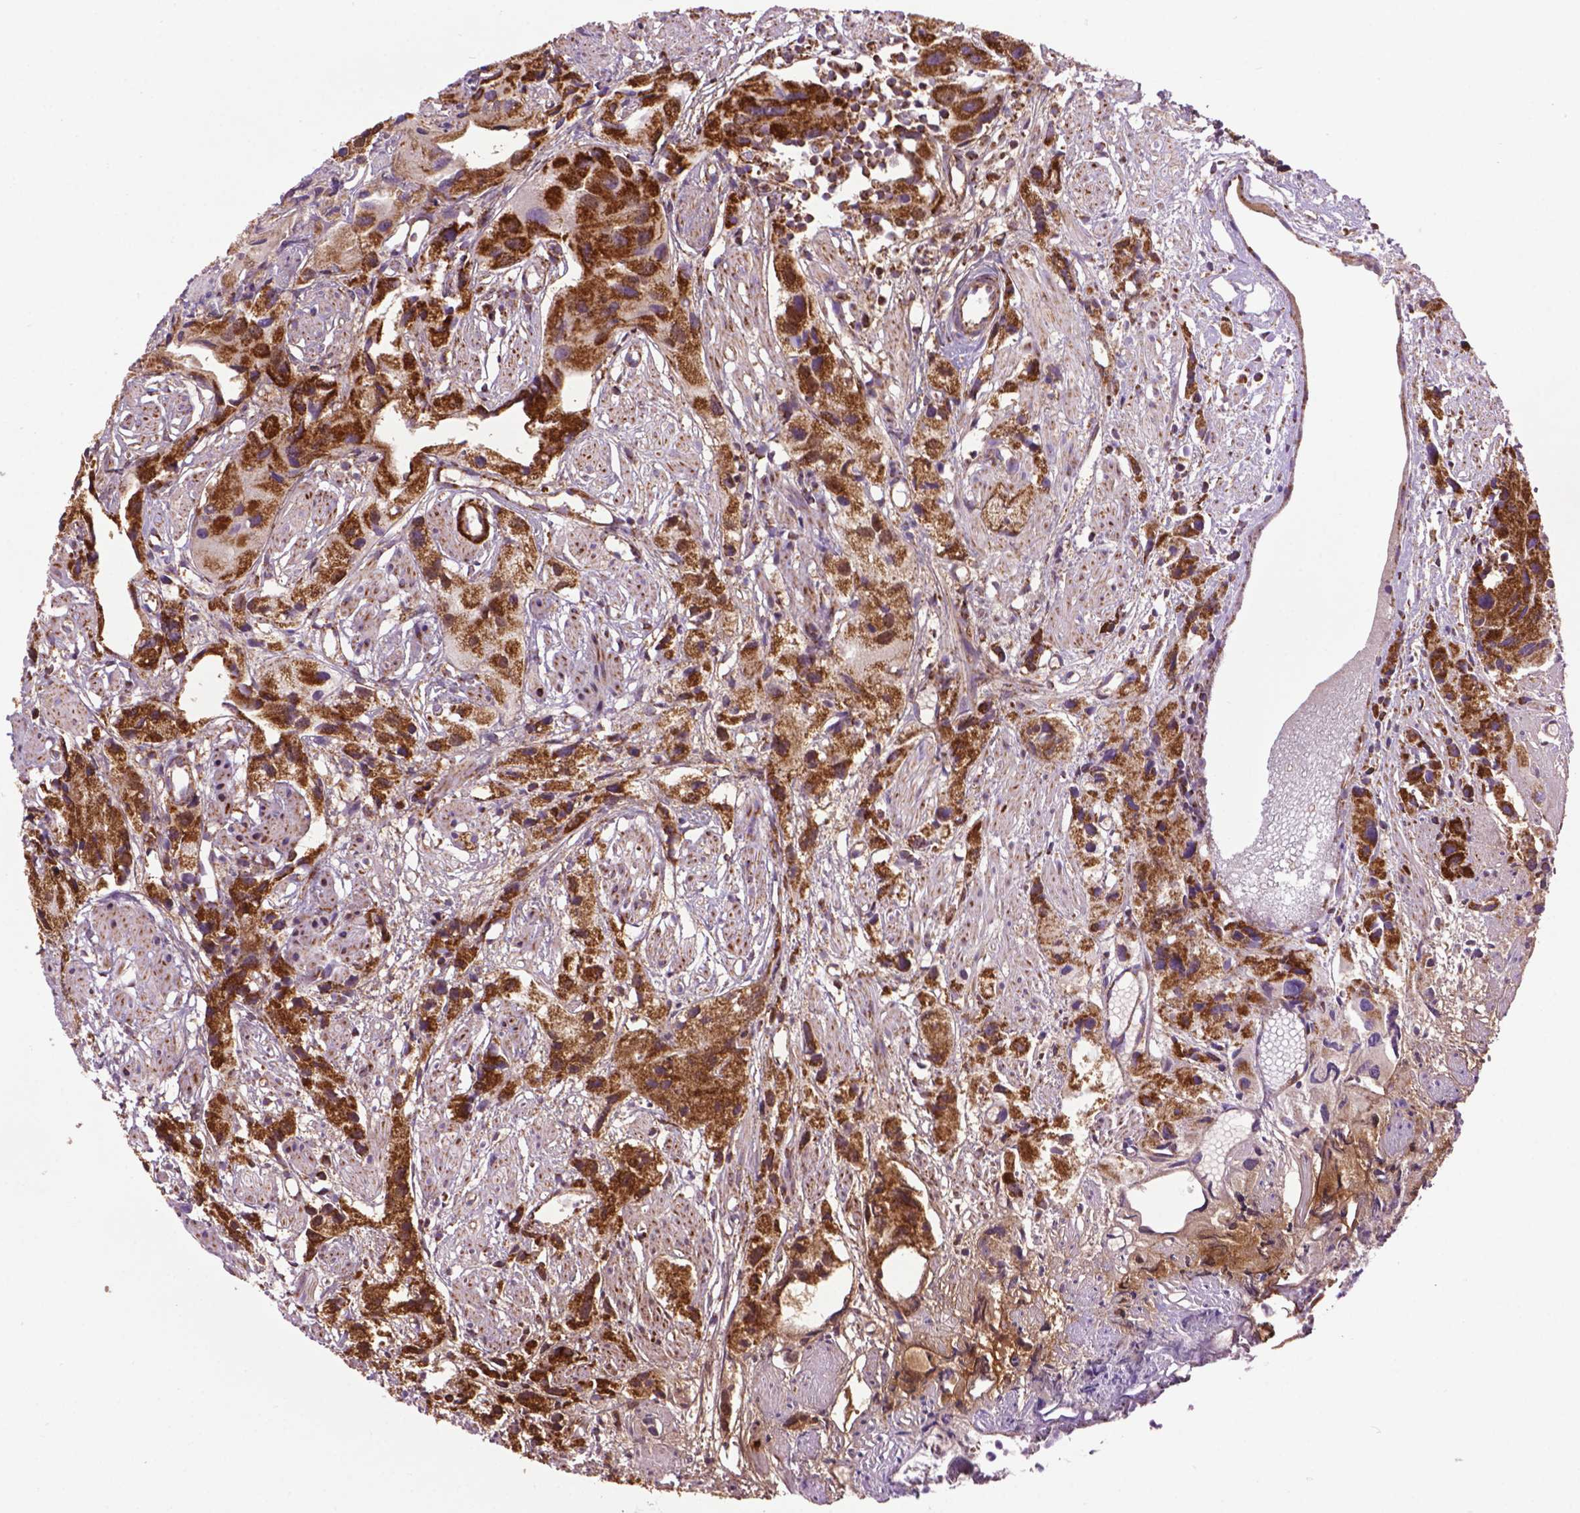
{"staining": {"intensity": "strong", "quantity": ">75%", "location": "cytoplasmic/membranous"}, "tissue": "prostate cancer", "cell_type": "Tumor cells", "image_type": "cancer", "snomed": [{"axis": "morphology", "description": "Adenocarcinoma, High grade"}, {"axis": "topography", "description": "Prostate"}], "caption": "Immunohistochemistry (DAB (3,3'-diaminobenzidine)) staining of human prostate cancer (high-grade adenocarcinoma) demonstrates strong cytoplasmic/membranous protein positivity in approximately >75% of tumor cells.", "gene": "PYCR3", "patient": {"sex": "male", "age": 68}}